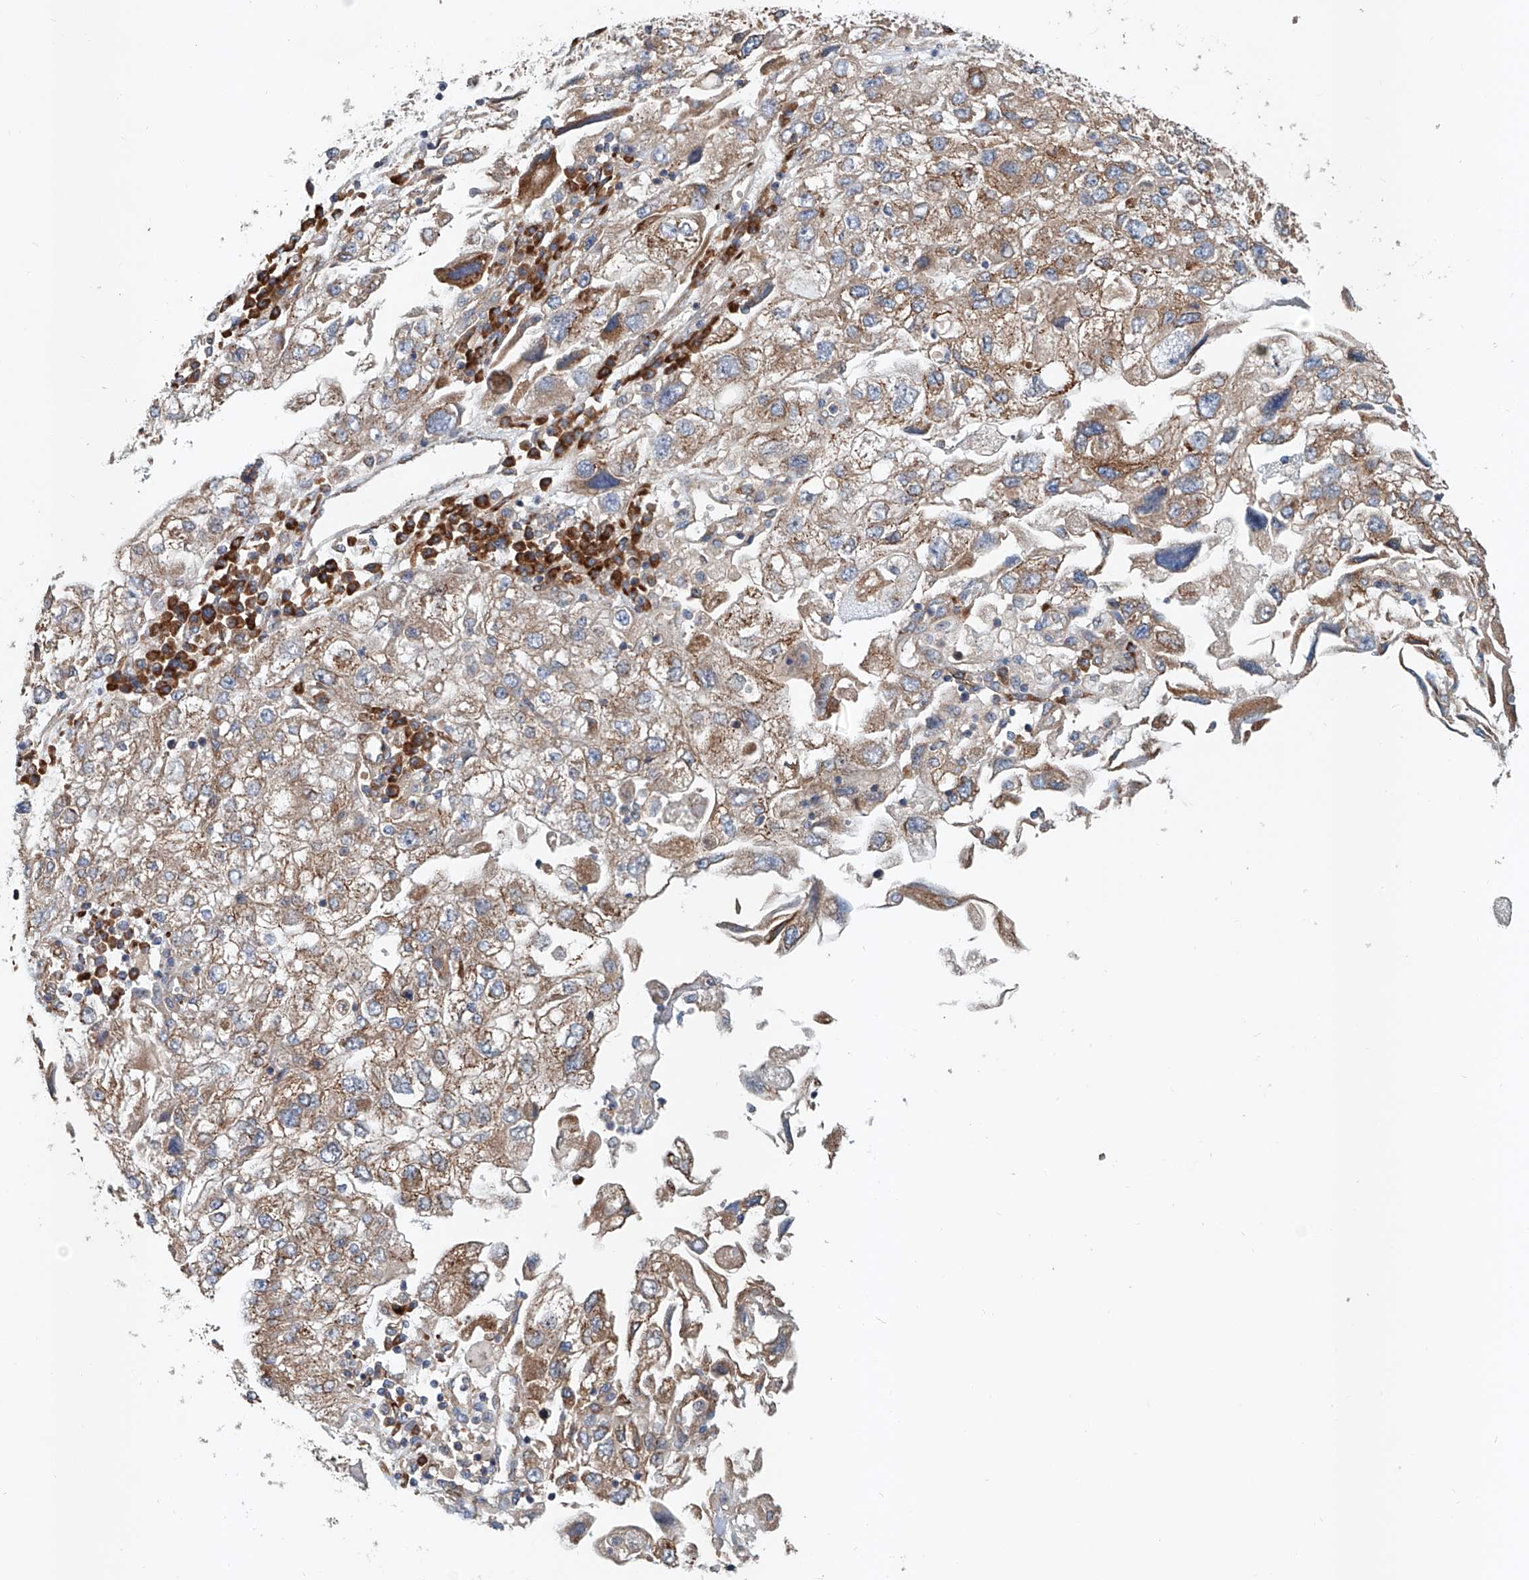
{"staining": {"intensity": "weak", "quantity": ">75%", "location": "cytoplasmic/membranous"}, "tissue": "endometrial cancer", "cell_type": "Tumor cells", "image_type": "cancer", "snomed": [{"axis": "morphology", "description": "Adenocarcinoma, NOS"}, {"axis": "topography", "description": "Endometrium"}], "caption": "Tumor cells display low levels of weak cytoplasmic/membranous expression in about >75% of cells in human endometrial cancer. (IHC, brightfield microscopy, high magnification).", "gene": "SNAP29", "patient": {"sex": "female", "age": 49}}